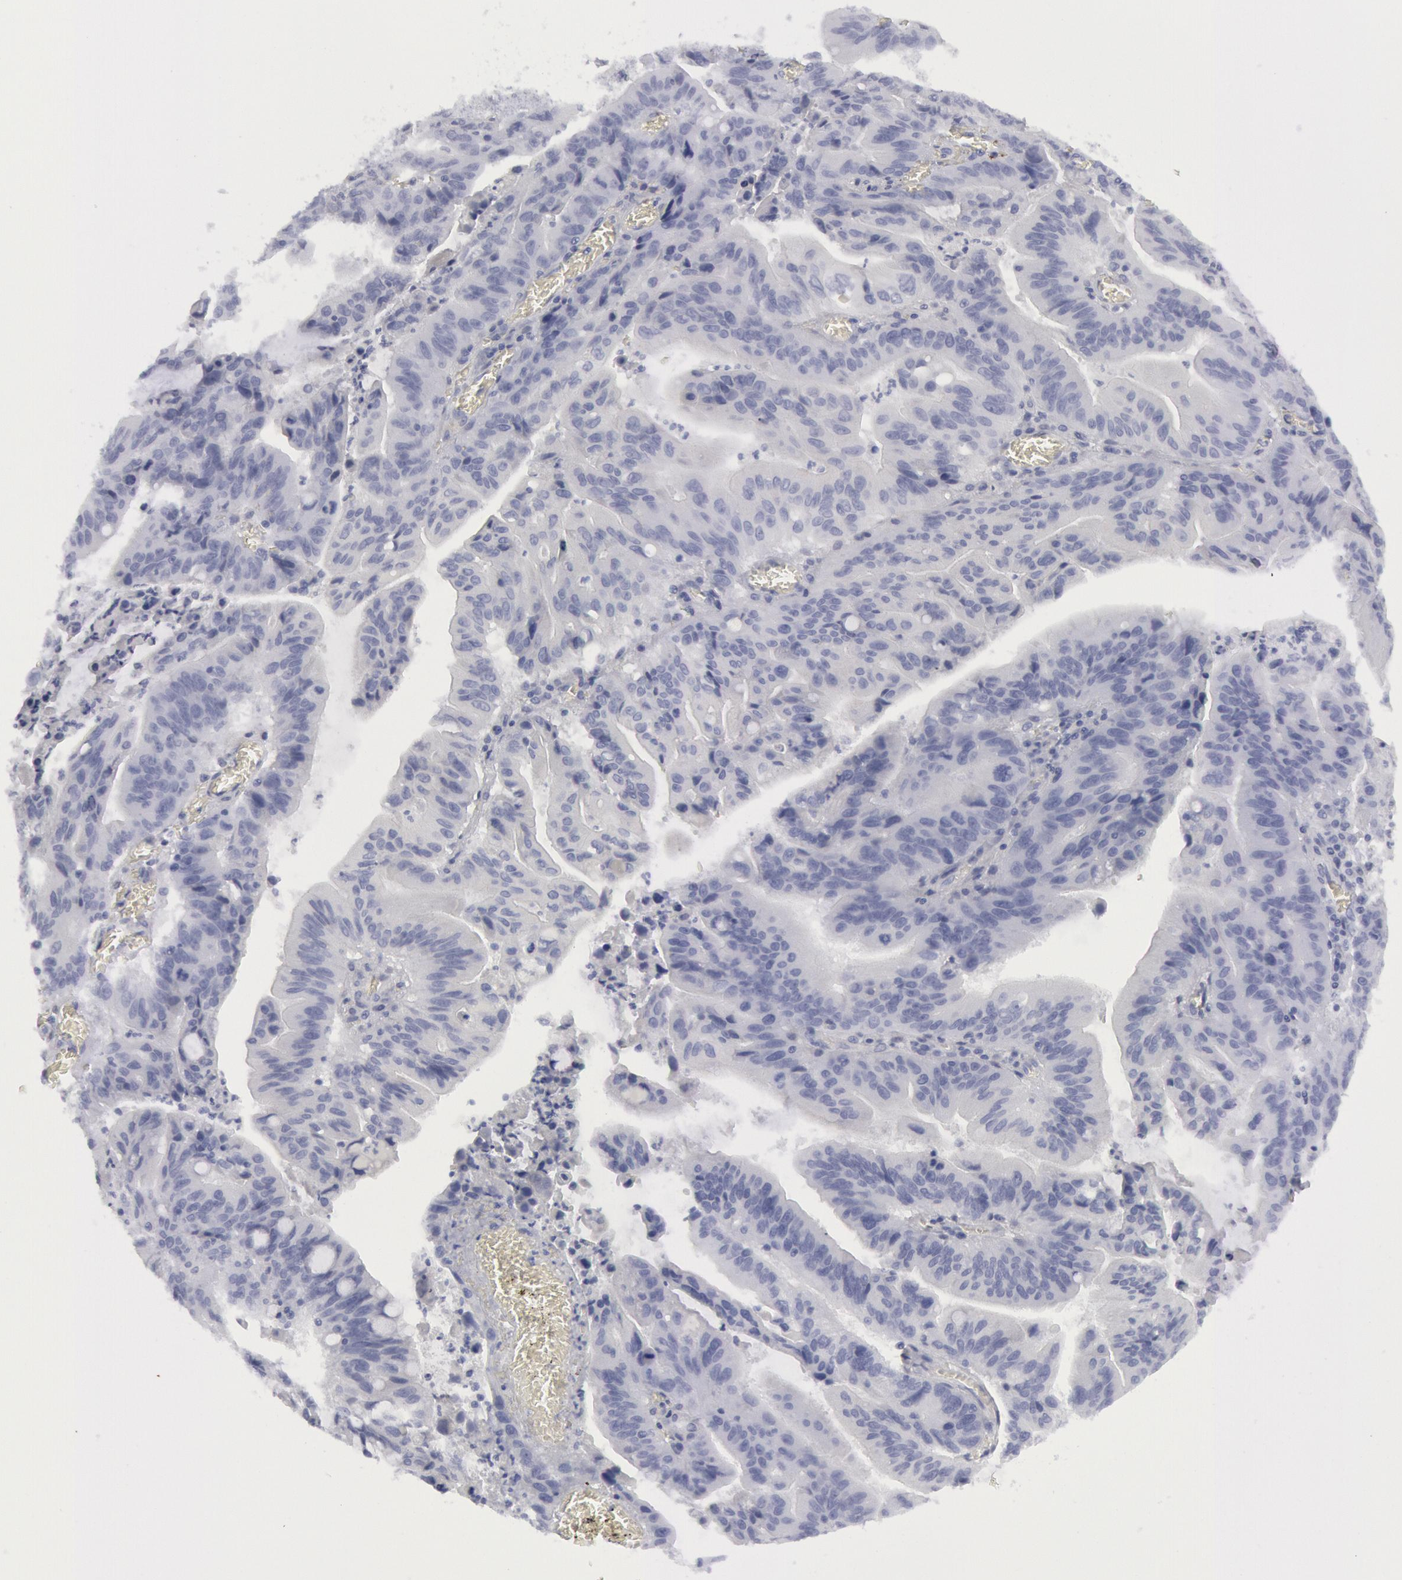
{"staining": {"intensity": "negative", "quantity": "none", "location": "none"}, "tissue": "stomach cancer", "cell_type": "Tumor cells", "image_type": "cancer", "snomed": [{"axis": "morphology", "description": "Adenocarcinoma, NOS"}, {"axis": "topography", "description": "Stomach, upper"}], "caption": "Tumor cells are negative for brown protein staining in stomach adenocarcinoma. (Brightfield microscopy of DAB (3,3'-diaminobenzidine) immunohistochemistry at high magnification).", "gene": "FHL1", "patient": {"sex": "male", "age": 63}}